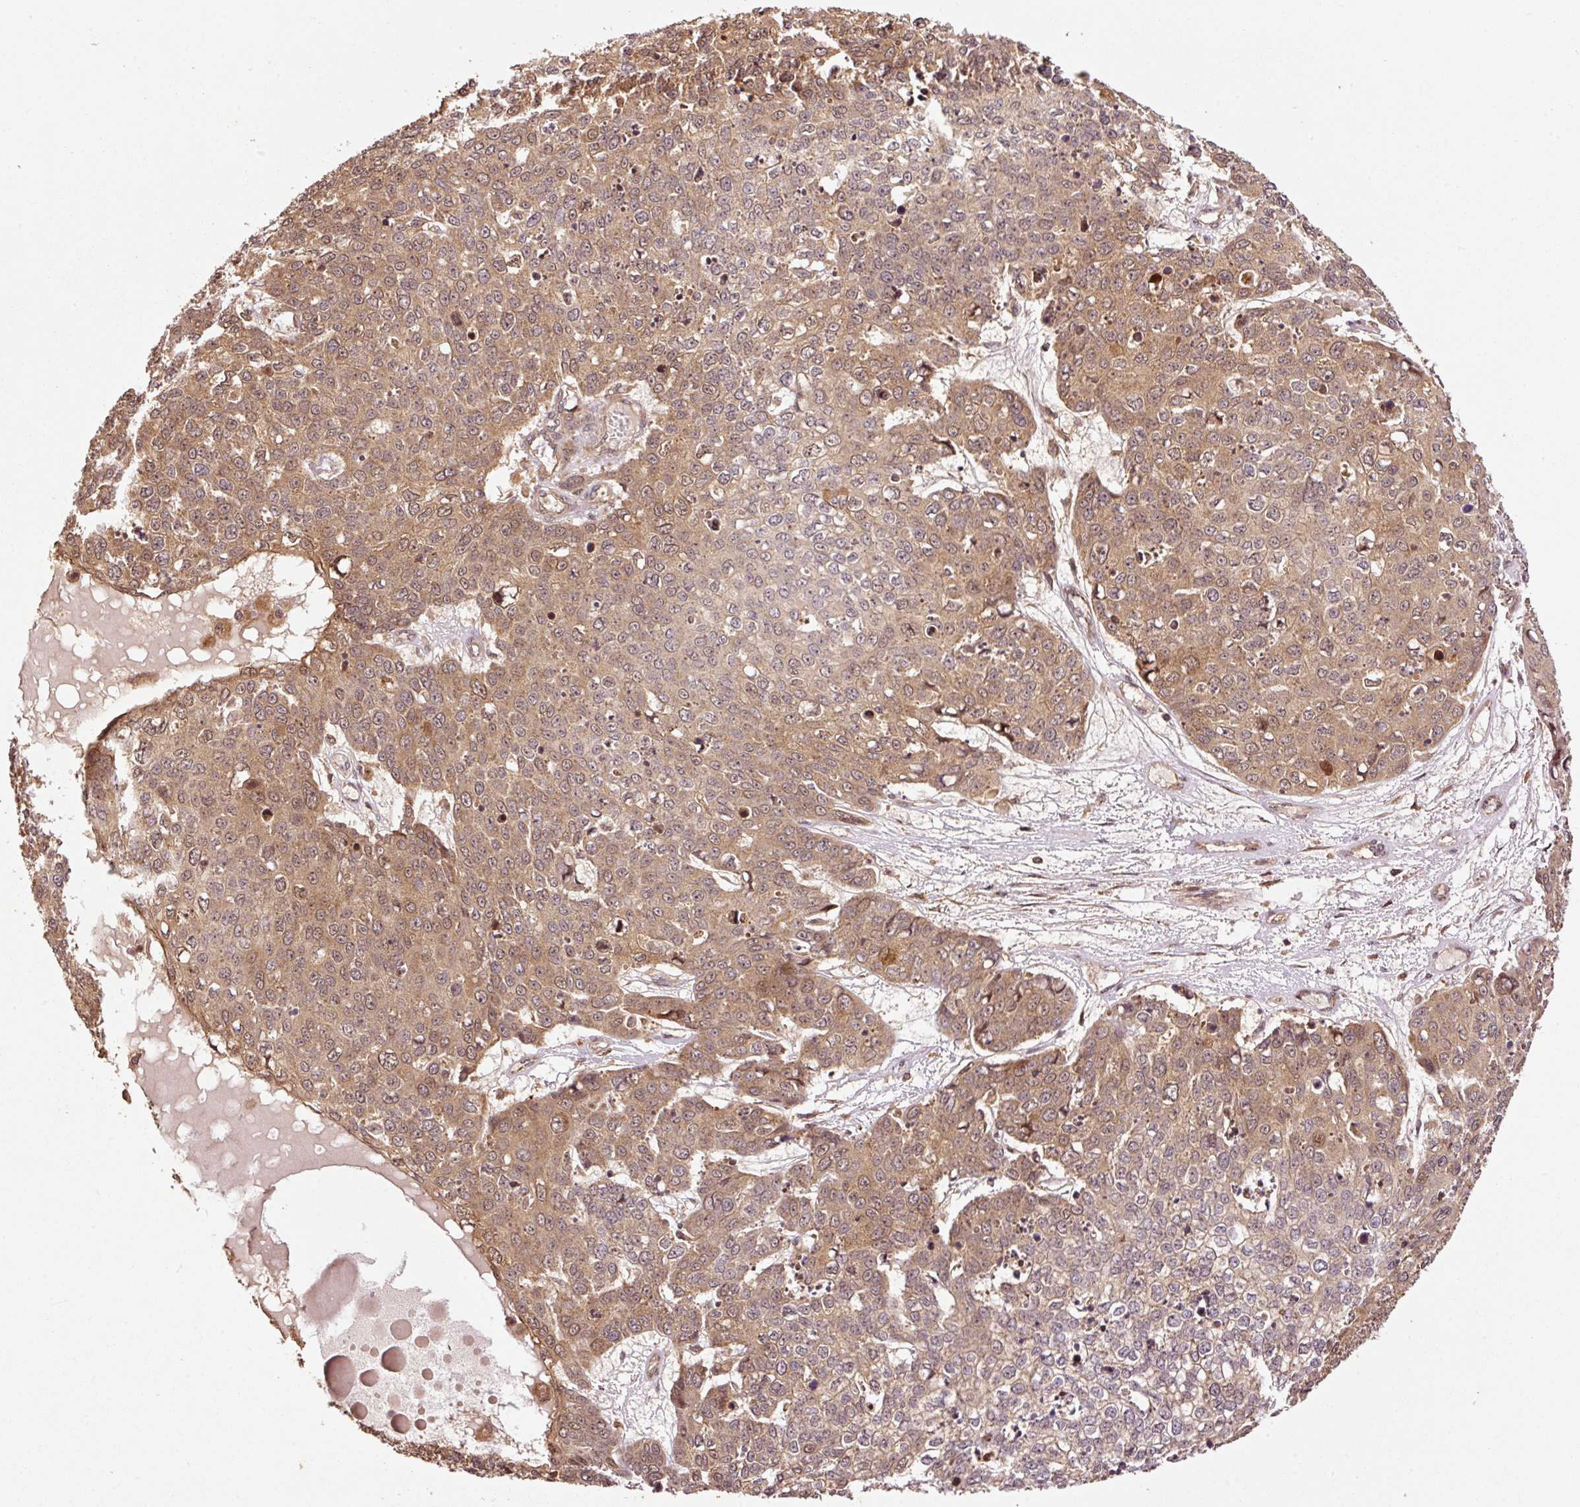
{"staining": {"intensity": "moderate", "quantity": ">75%", "location": "cytoplasmic/membranous,nuclear"}, "tissue": "skin cancer", "cell_type": "Tumor cells", "image_type": "cancer", "snomed": [{"axis": "morphology", "description": "Normal tissue, NOS"}, {"axis": "morphology", "description": "Squamous cell carcinoma, NOS"}, {"axis": "topography", "description": "Skin"}], "caption": "Moderate cytoplasmic/membranous and nuclear protein staining is identified in about >75% of tumor cells in skin cancer.", "gene": "OXER1", "patient": {"sex": "male", "age": 72}}